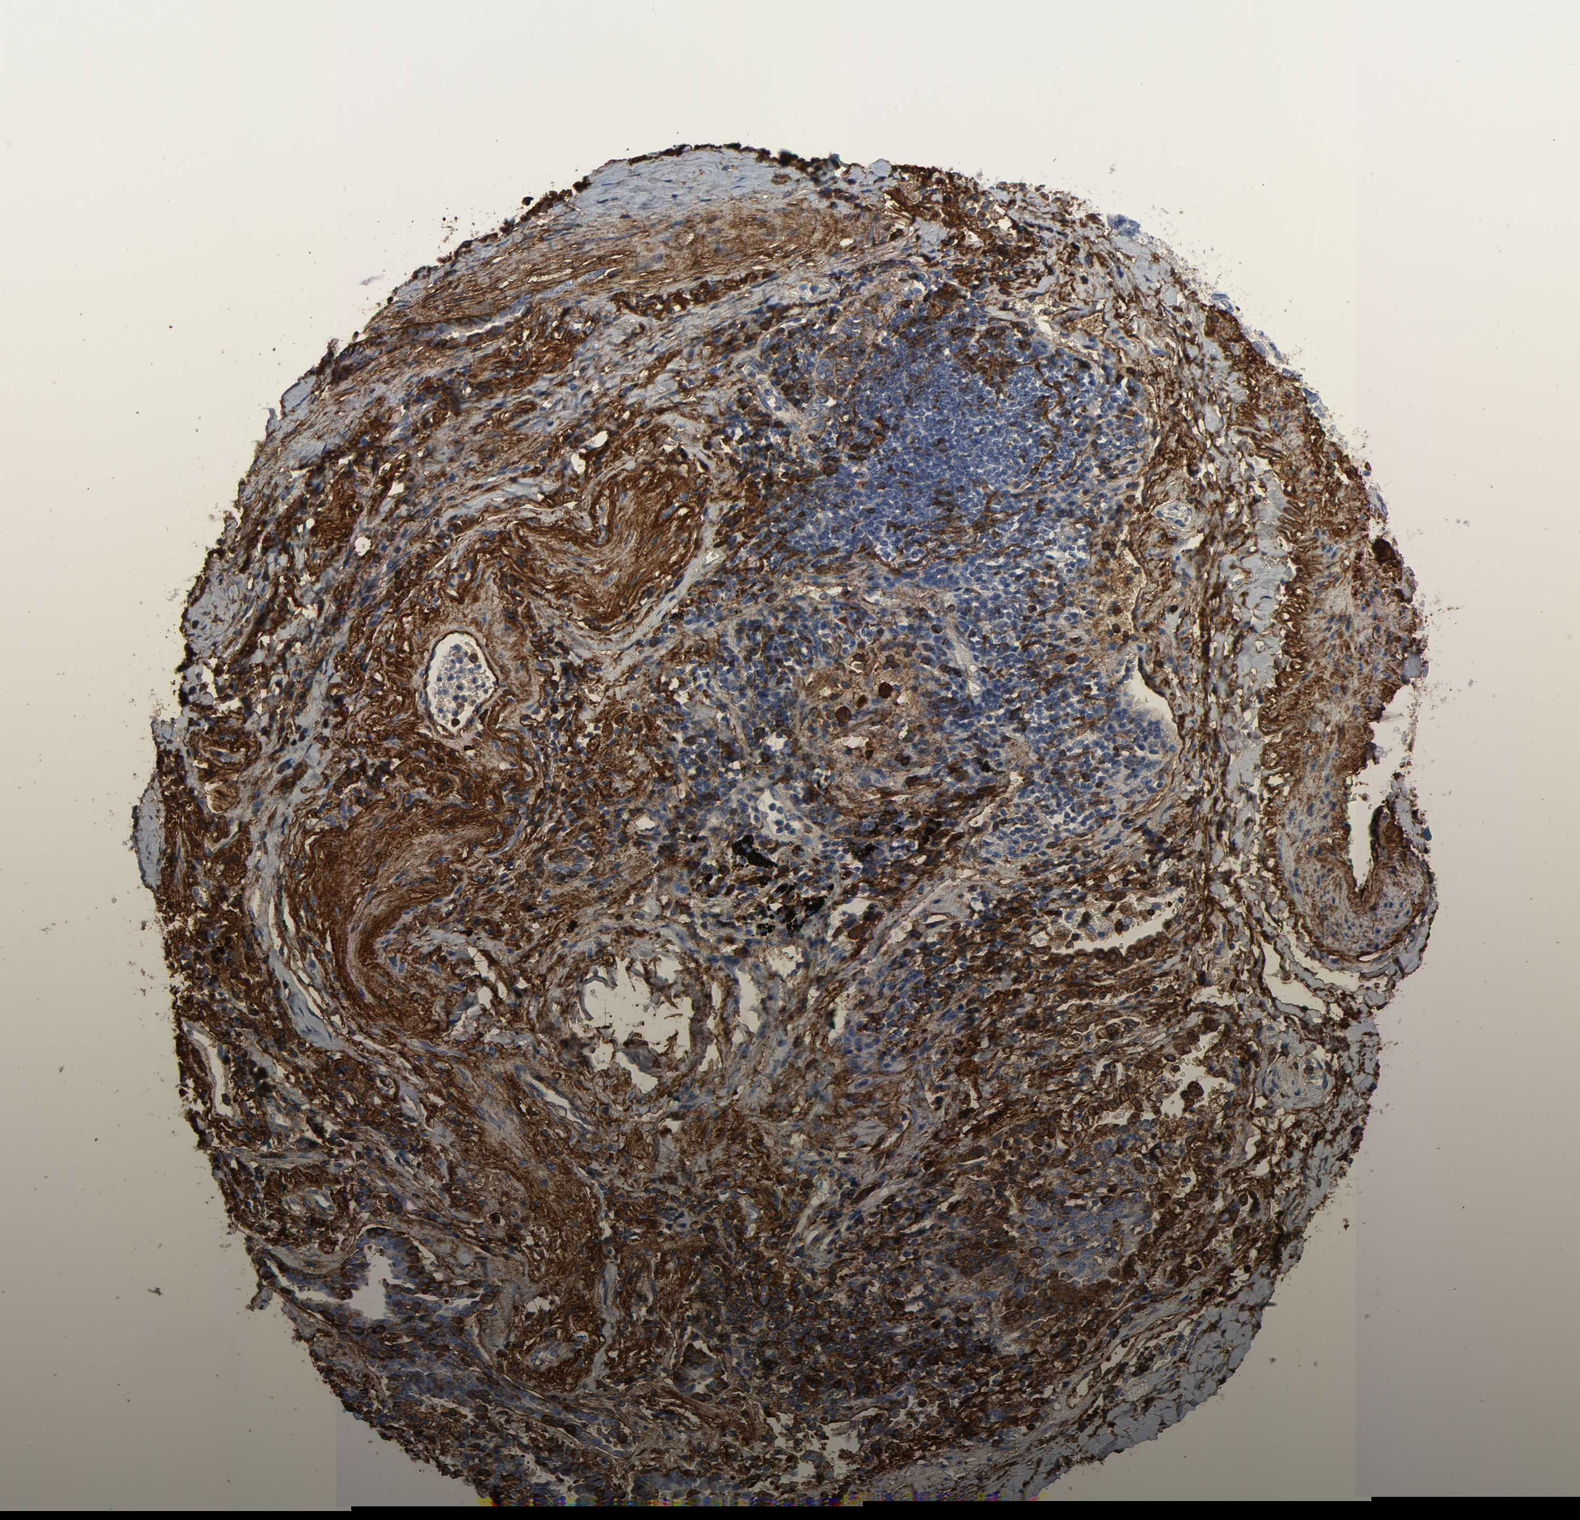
{"staining": {"intensity": "negative", "quantity": "none", "location": "none"}, "tissue": "lung cancer", "cell_type": "Tumor cells", "image_type": "cancer", "snomed": [{"axis": "morphology", "description": "Adenocarcinoma, NOS"}, {"axis": "topography", "description": "Lung"}], "caption": "Tumor cells are negative for brown protein staining in adenocarcinoma (lung). (DAB IHC with hematoxylin counter stain).", "gene": "FBLN1", "patient": {"sex": "female", "age": 64}}